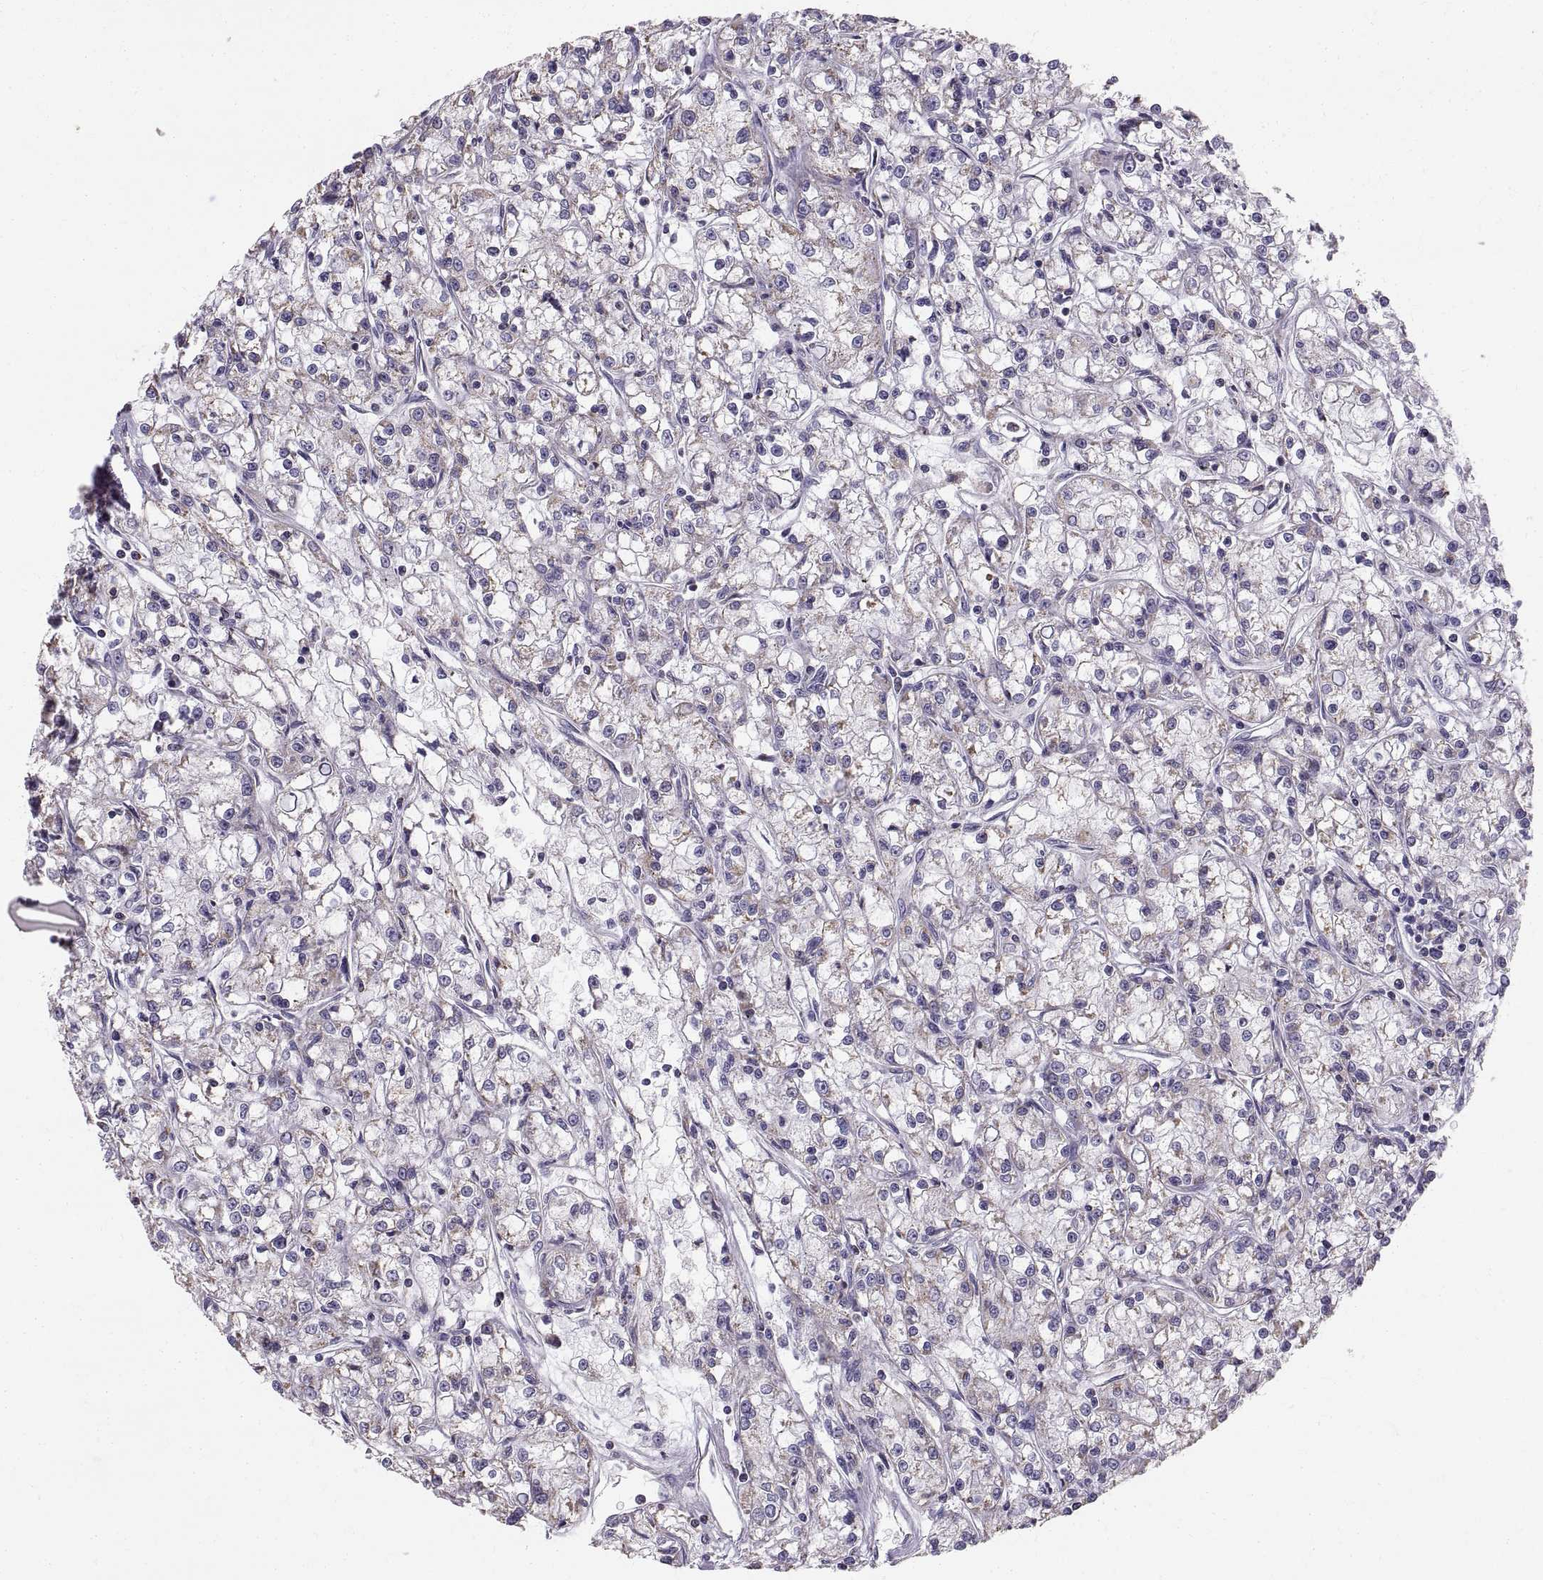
{"staining": {"intensity": "weak", "quantity": "<25%", "location": "cytoplasmic/membranous"}, "tissue": "renal cancer", "cell_type": "Tumor cells", "image_type": "cancer", "snomed": [{"axis": "morphology", "description": "Adenocarcinoma, NOS"}, {"axis": "topography", "description": "Kidney"}], "caption": "DAB (3,3'-diaminobenzidine) immunohistochemical staining of human adenocarcinoma (renal) exhibits no significant positivity in tumor cells.", "gene": "STMND1", "patient": {"sex": "female", "age": 59}}